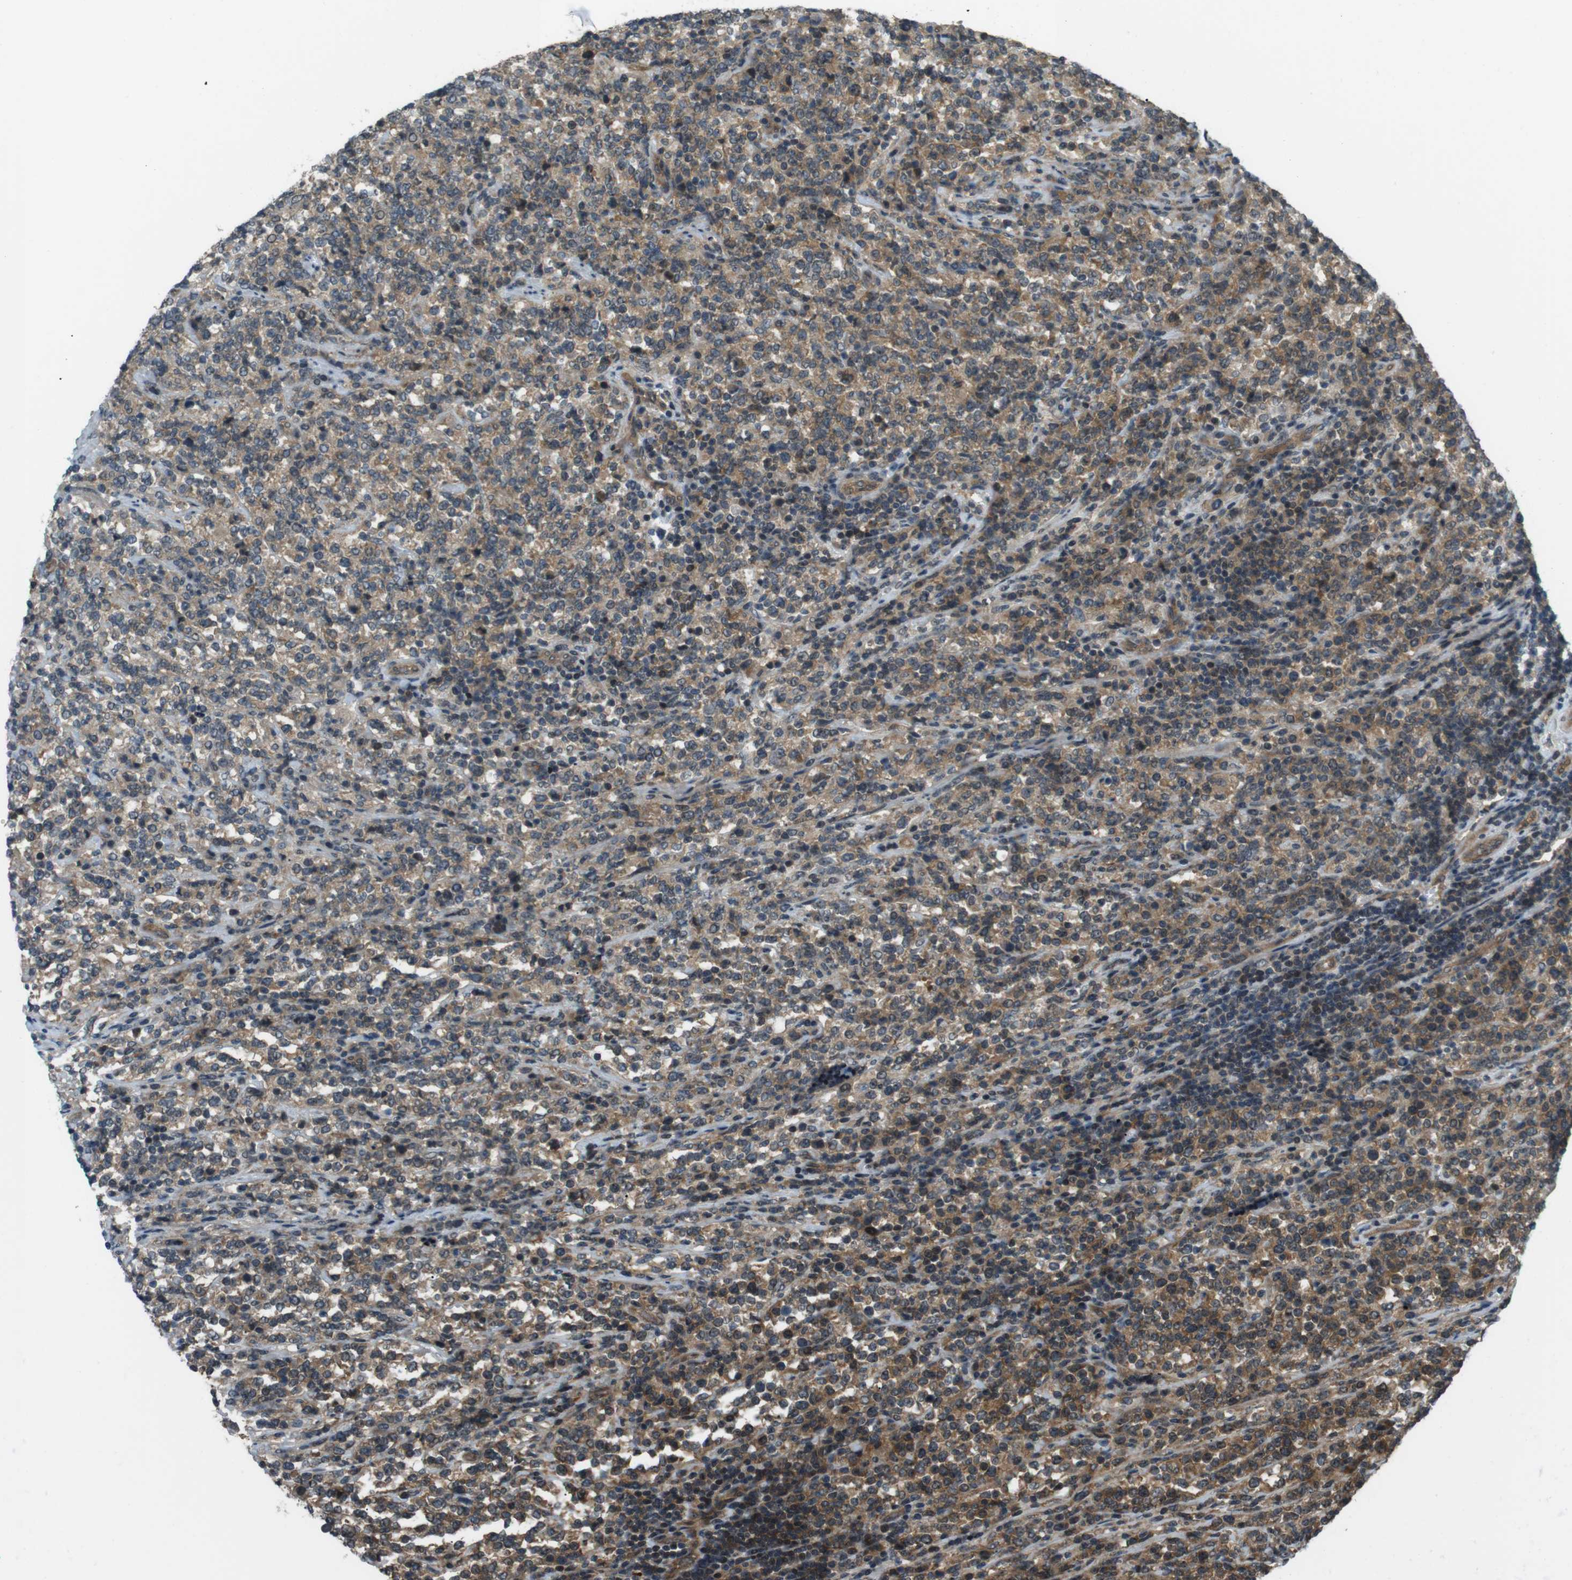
{"staining": {"intensity": "moderate", "quantity": "25%-75%", "location": "cytoplasmic/membranous"}, "tissue": "lymphoma", "cell_type": "Tumor cells", "image_type": "cancer", "snomed": [{"axis": "morphology", "description": "Malignant lymphoma, non-Hodgkin's type, High grade"}, {"axis": "topography", "description": "Soft tissue"}], "caption": "Immunohistochemical staining of human malignant lymphoma, non-Hodgkin's type (high-grade) reveals medium levels of moderate cytoplasmic/membranous positivity in approximately 25%-75% of tumor cells. Using DAB (3,3'-diaminobenzidine) (brown) and hematoxylin (blue) stains, captured at high magnification using brightfield microscopy.", "gene": "TIAM2", "patient": {"sex": "male", "age": 18}}